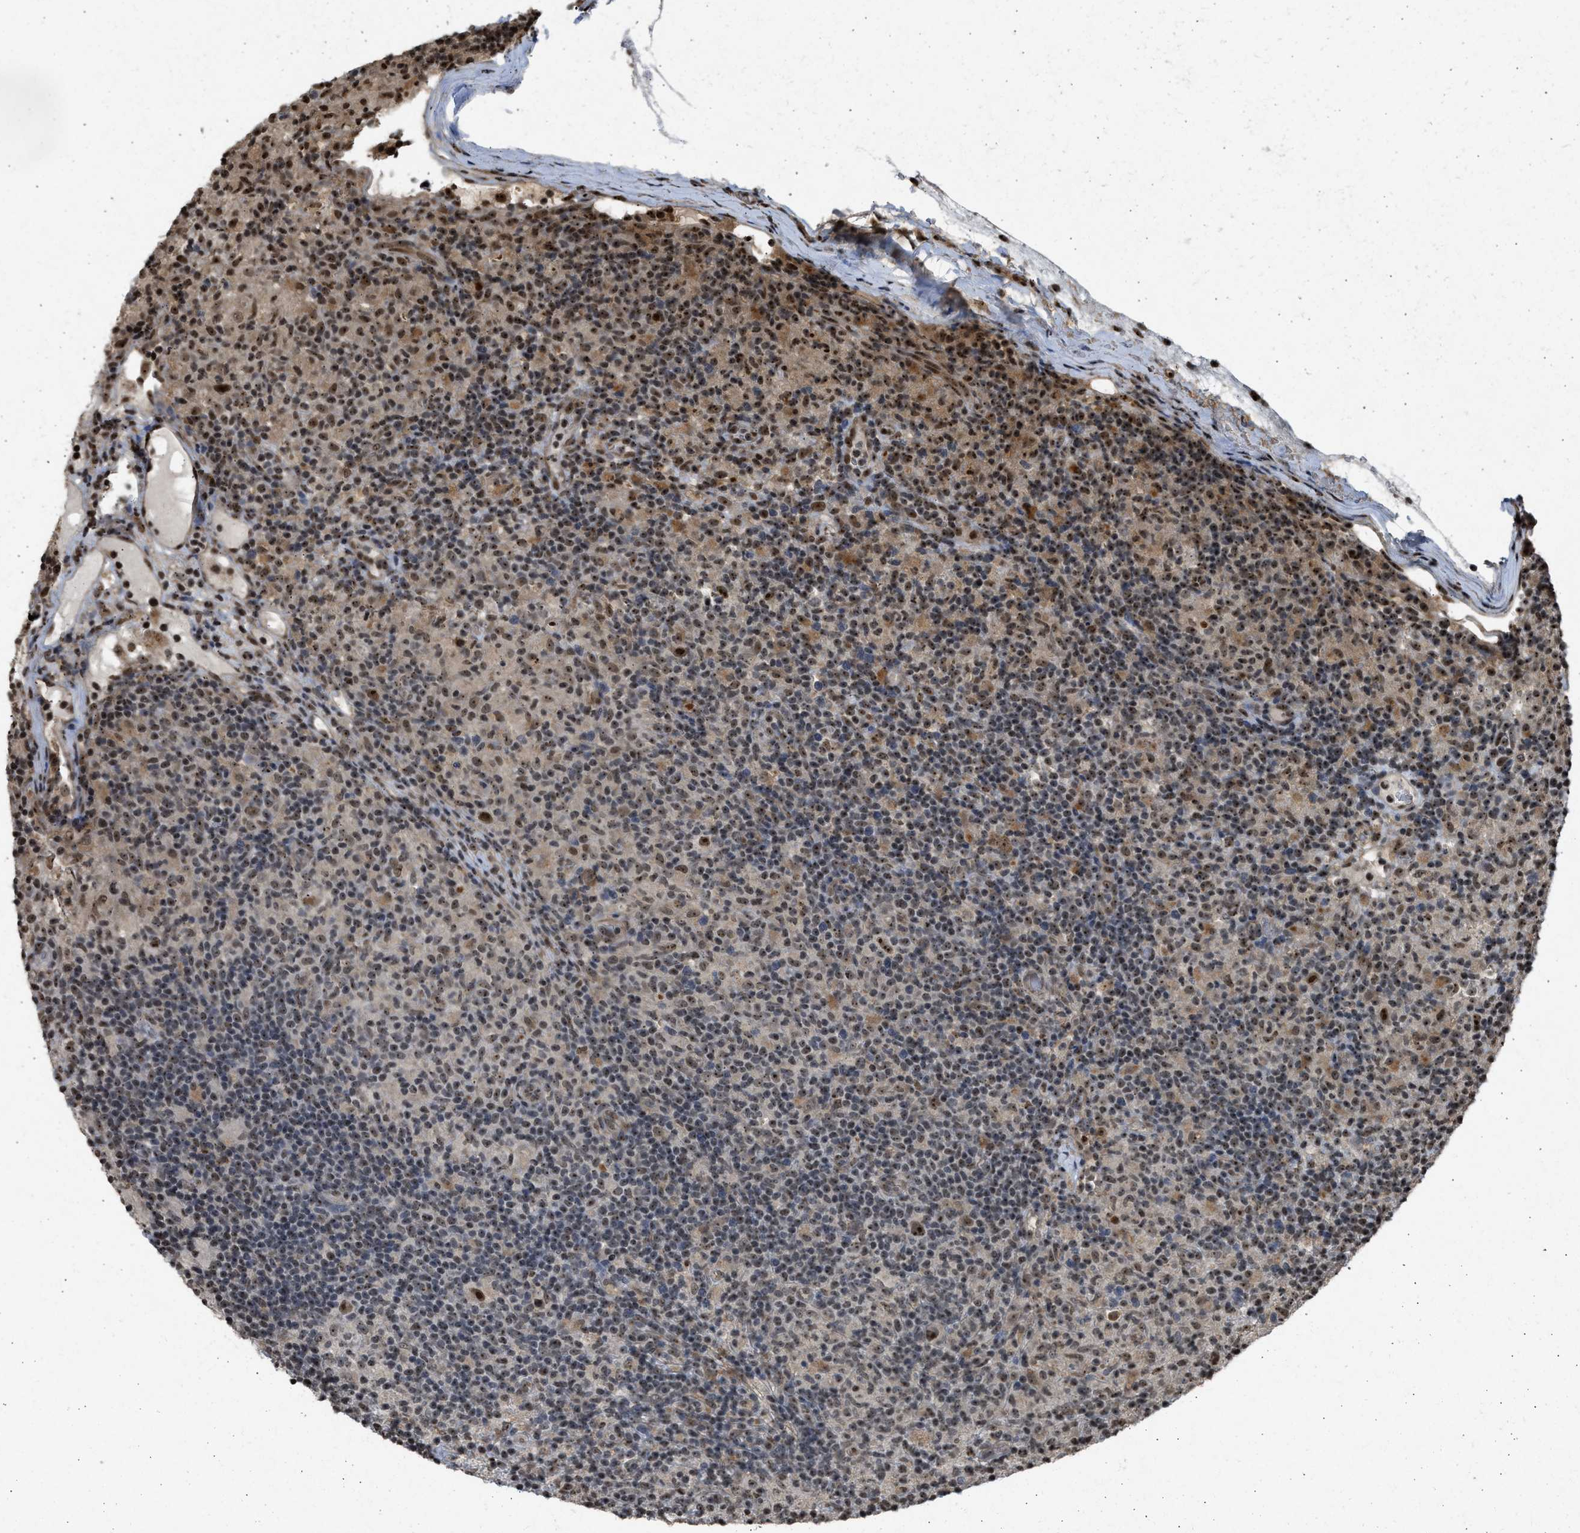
{"staining": {"intensity": "strong", "quantity": ">75%", "location": "nuclear"}, "tissue": "lymphoma", "cell_type": "Tumor cells", "image_type": "cancer", "snomed": [{"axis": "morphology", "description": "Hodgkin's disease, NOS"}, {"axis": "topography", "description": "Lymph node"}], "caption": "Human Hodgkin's disease stained for a protein (brown) exhibits strong nuclear positive expression in approximately >75% of tumor cells.", "gene": "TFDP2", "patient": {"sex": "male", "age": 70}}